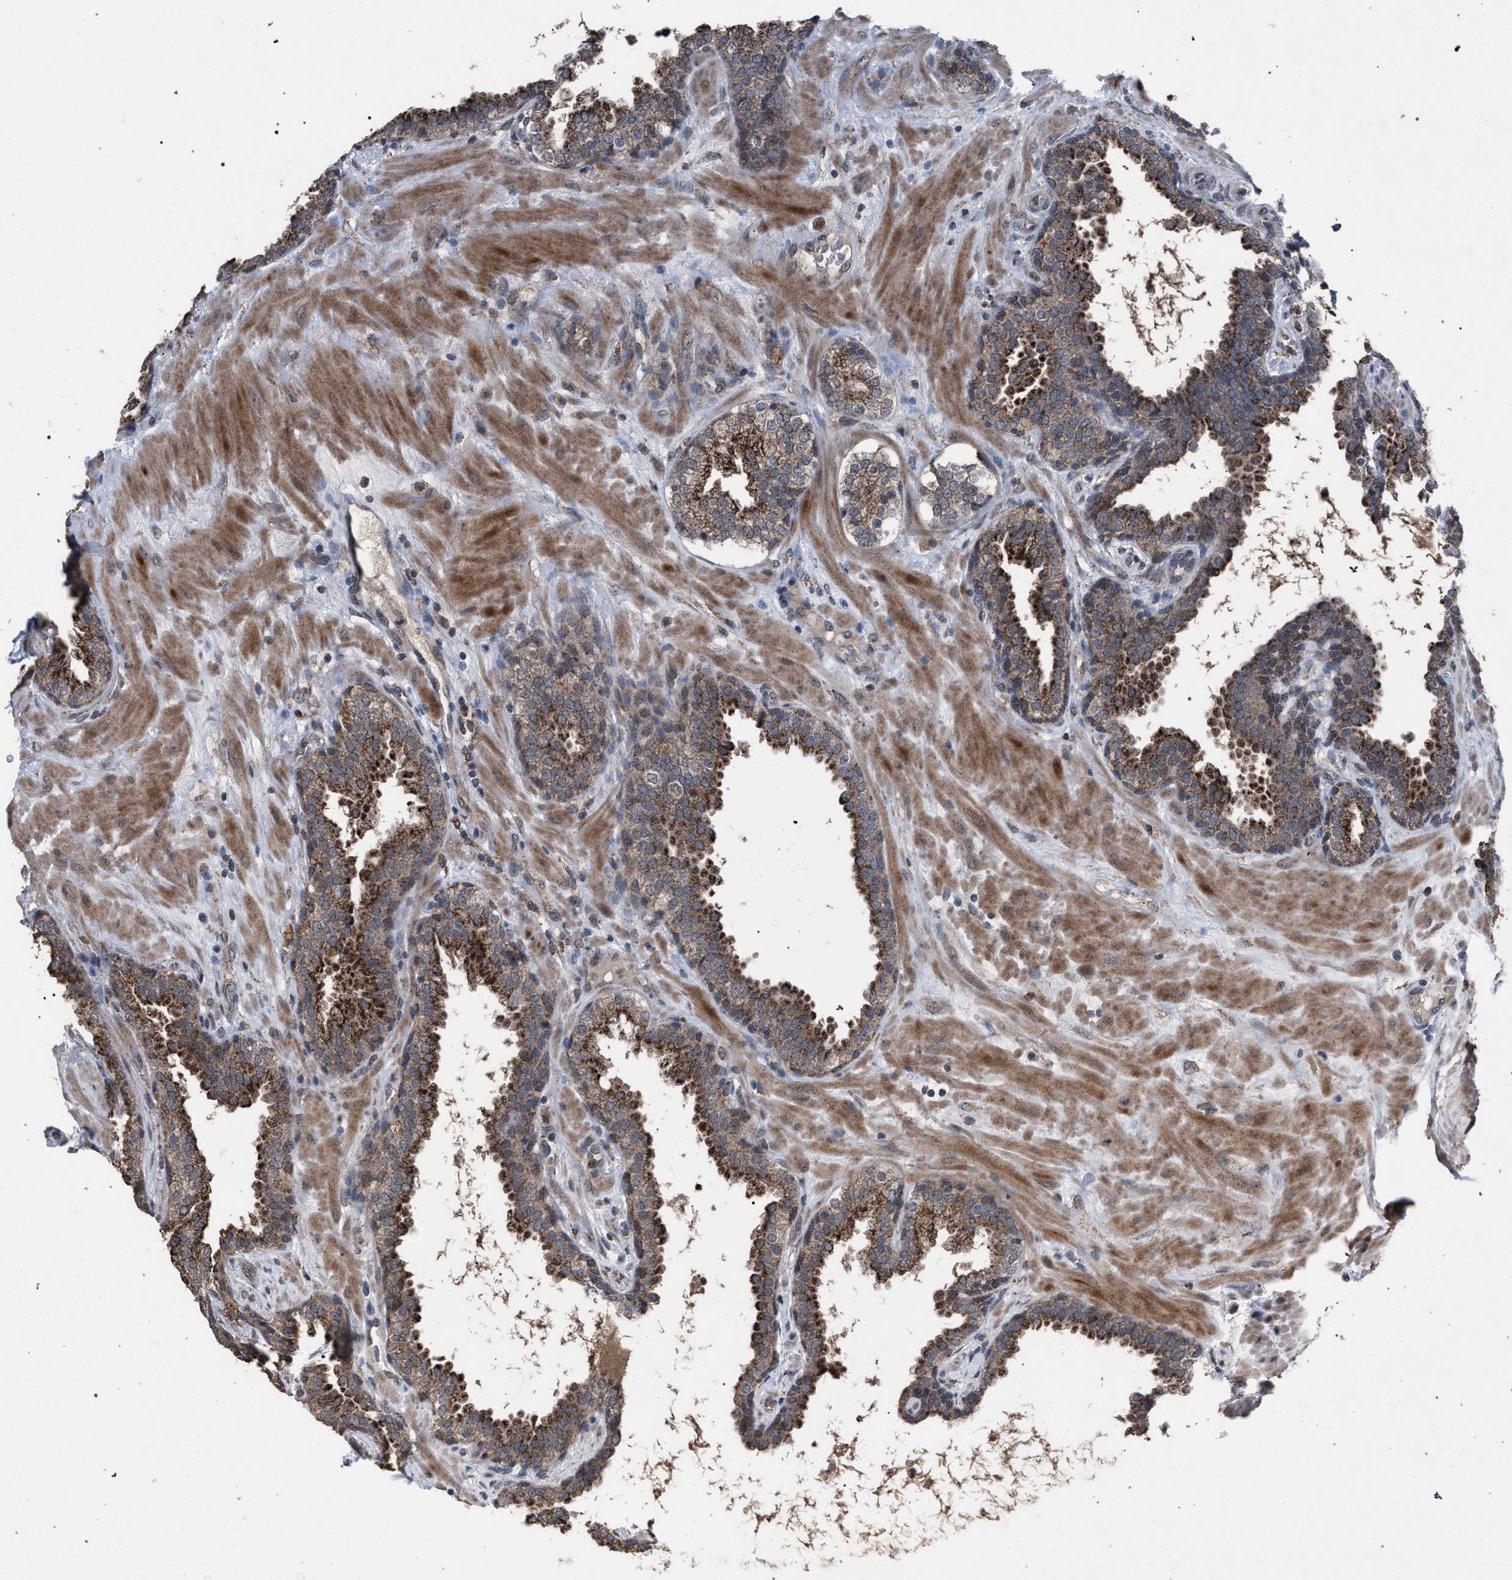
{"staining": {"intensity": "moderate", "quantity": ">75%", "location": "cytoplasmic/membranous"}, "tissue": "prostate", "cell_type": "Glandular cells", "image_type": "normal", "snomed": [{"axis": "morphology", "description": "Normal tissue, NOS"}, {"axis": "topography", "description": "Prostate"}], "caption": "Protein analysis of unremarkable prostate displays moderate cytoplasmic/membranous expression in approximately >75% of glandular cells.", "gene": "HSD17B4", "patient": {"sex": "male", "age": 51}}